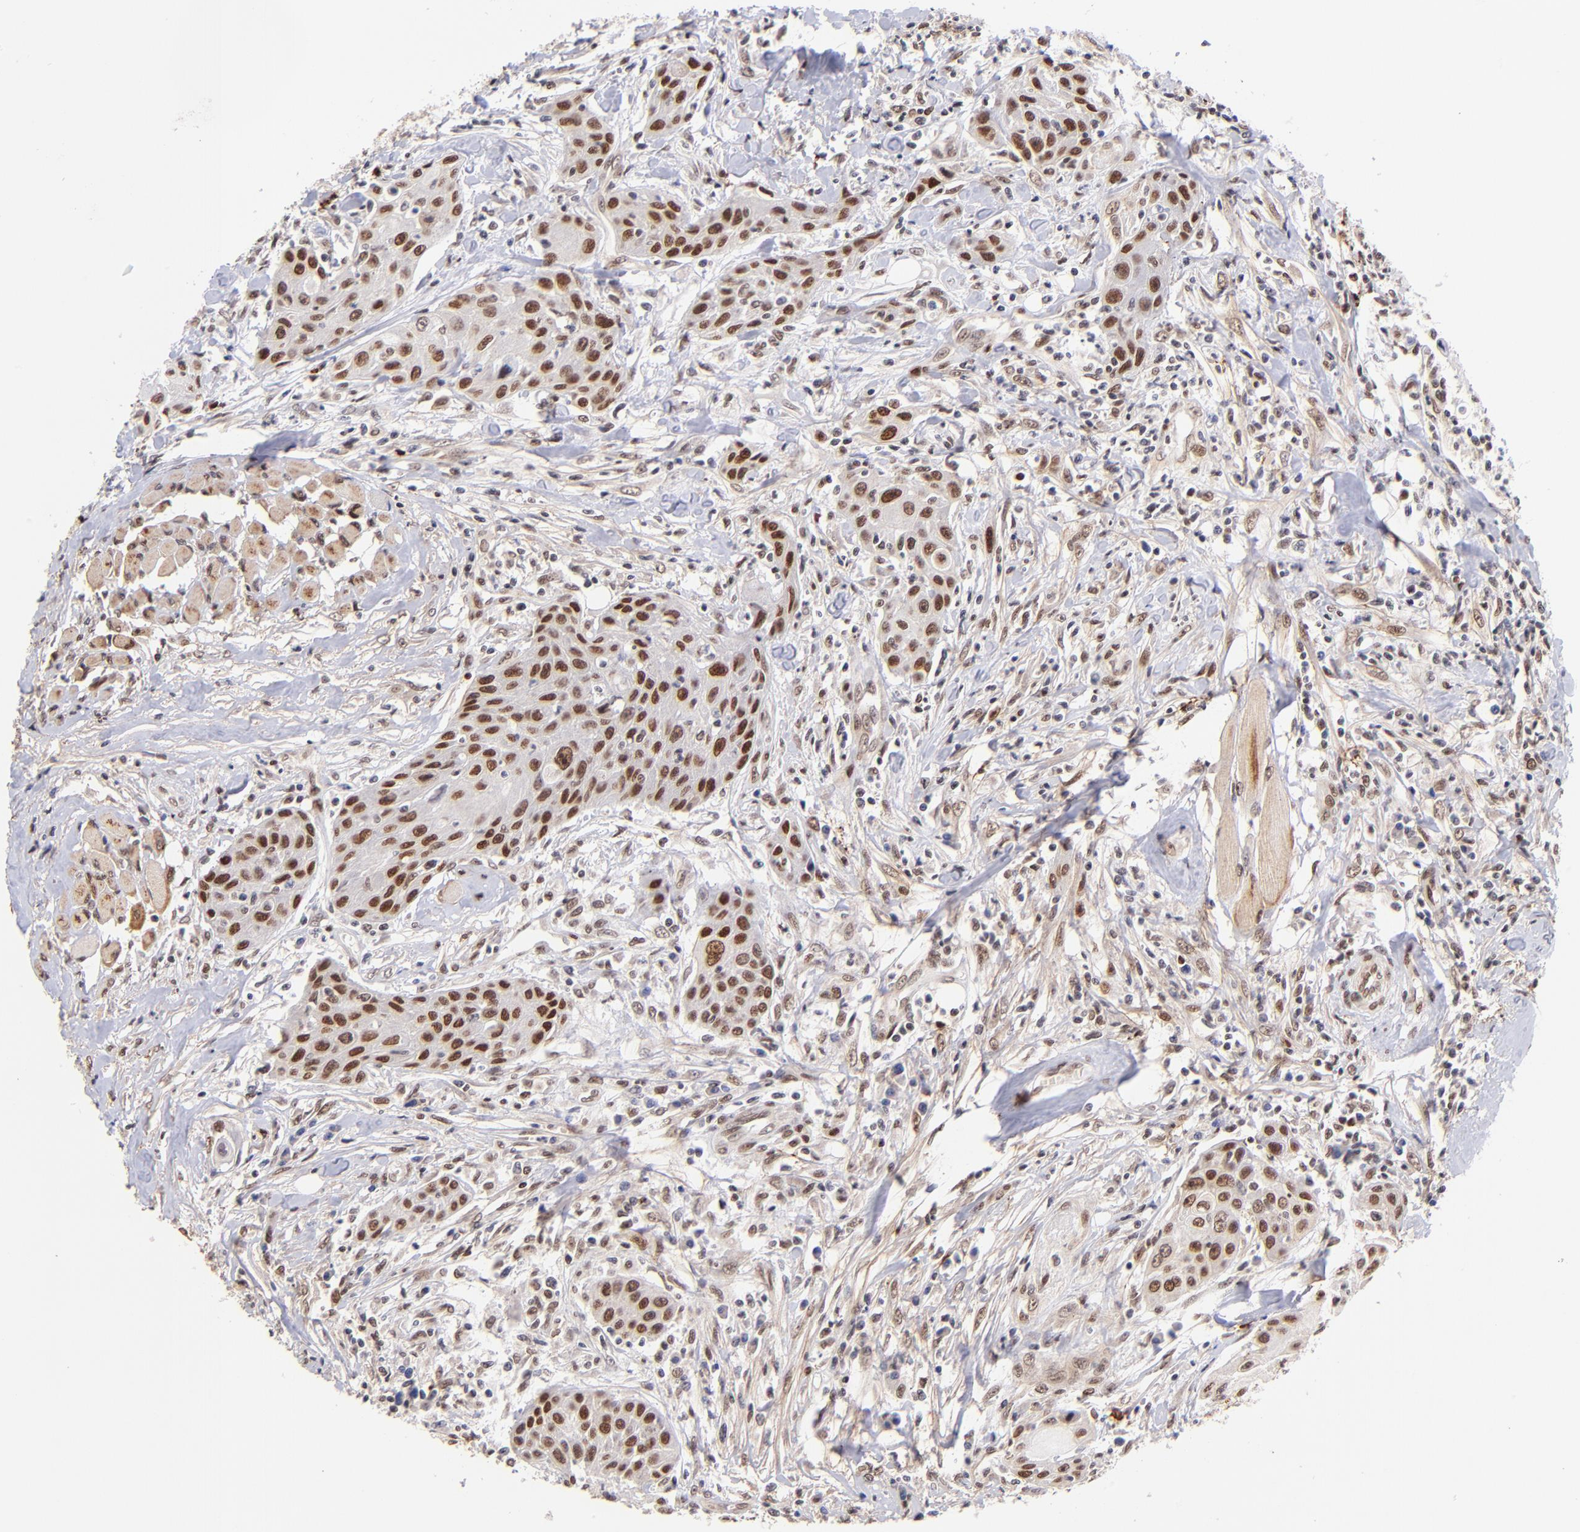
{"staining": {"intensity": "strong", "quantity": ">75%", "location": "nuclear"}, "tissue": "head and neck cancer", "cell_type": "Tumor cells", "image_type": "cancer", "snomed": [{"axis": "morphology", "description": "Squamous cell carcinoma, NOS"}, {"axis": "topography", "description": "Oral tissue"}, {"axis": "topography", "description": "Head-Neck"}], "caption": "An immunohistochemistry image of tumor tissue is shown. Protein staining in brown shows strong nuclear positivity in head and neck squamous cell carcinoma within tumor cells.", "gene": "MIDEAS", "patient": {"sex": "female", "age": 82}}